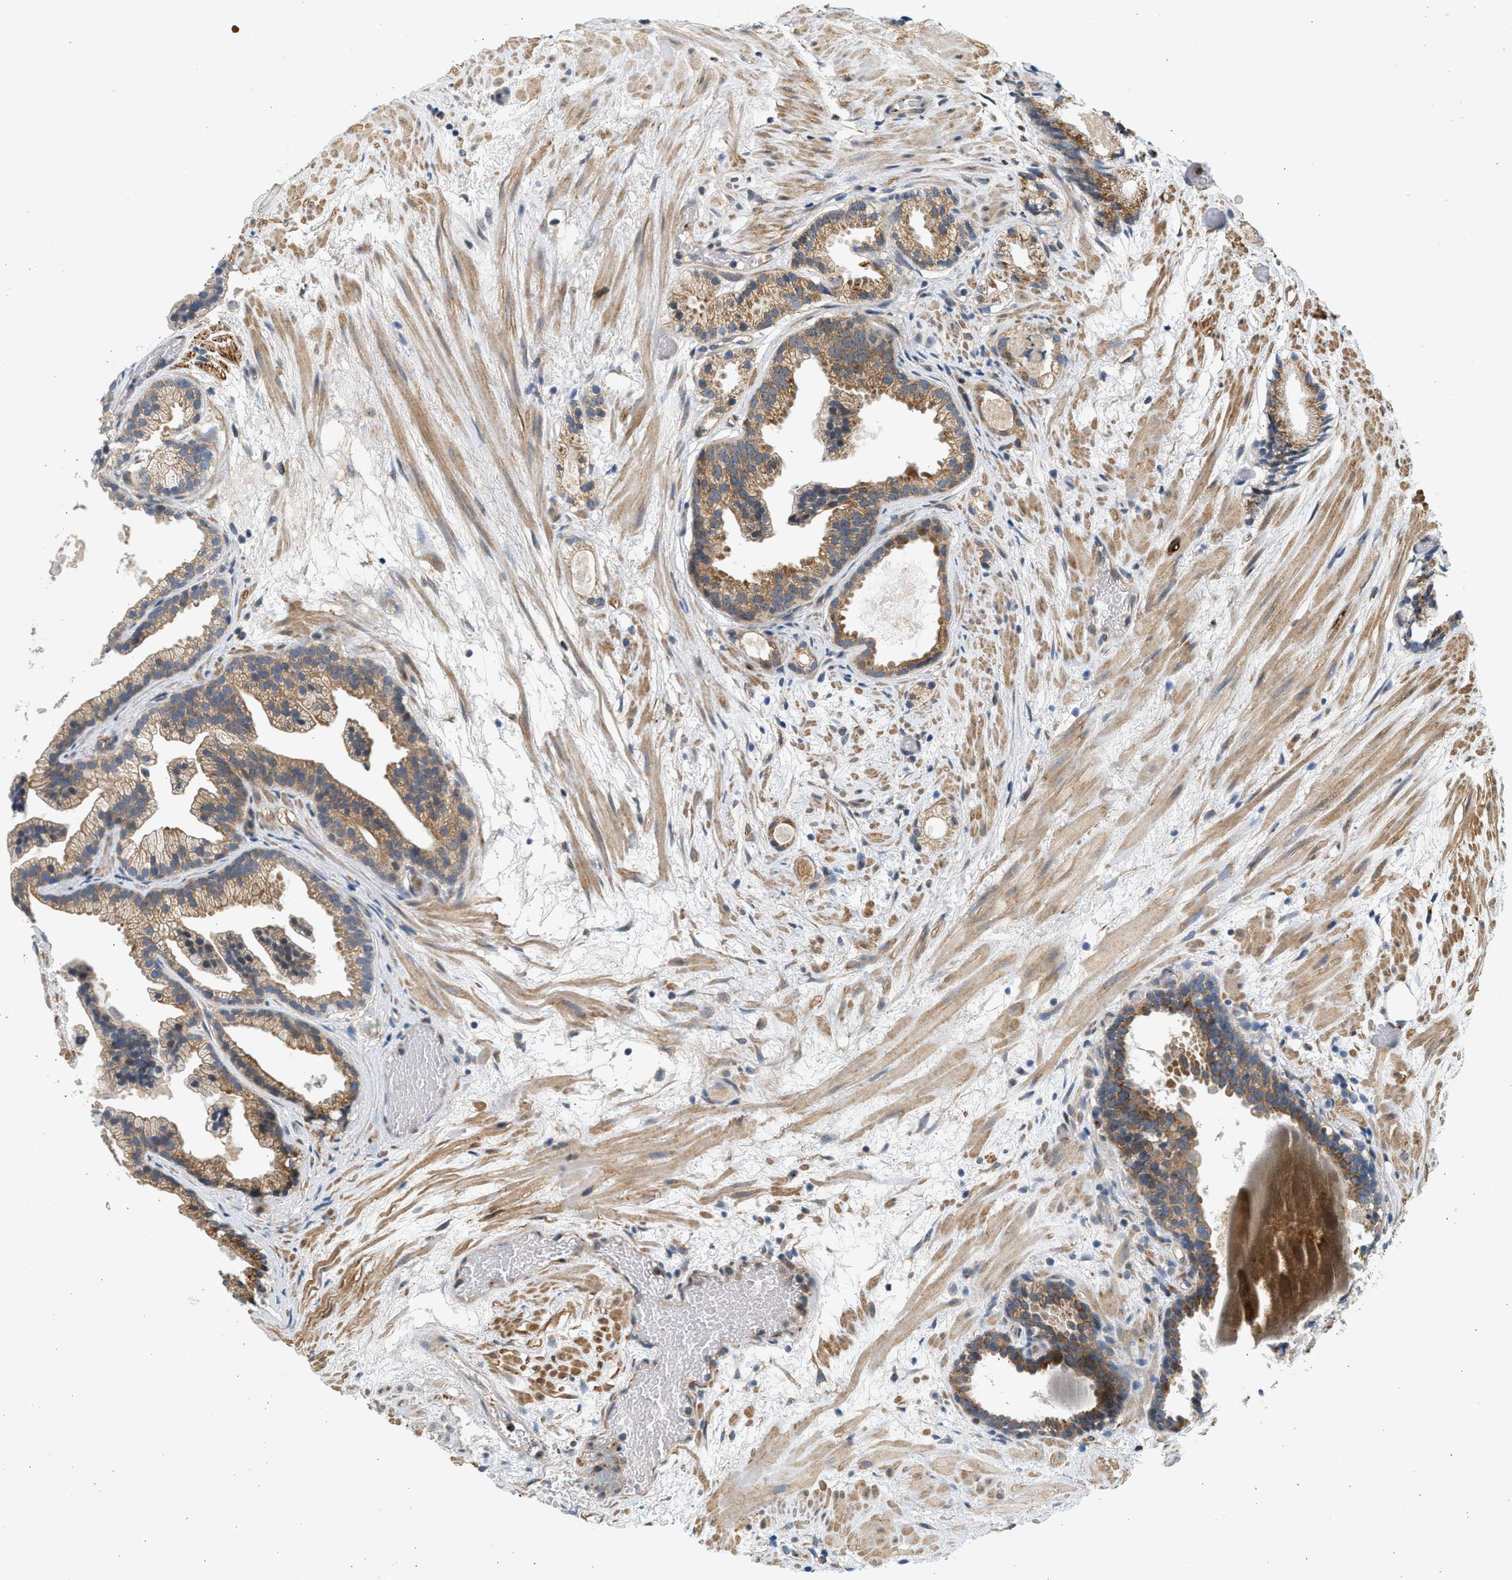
{"staining": {"intensity": "moderate", "quantity": ">75%", "location": "cytoplasmic/membranous"}, "tissue": "prostate cancer", "cell_type": "Tumor cells", "image_type": "cancer", "snomed": [{"axis": "morphology", "description": "Adenocarcinoma, Low grade"}, {"axis": "topography", "description": "Prostate"}], "caption": "Immunohistochemical staining of prostate adenocarcinoma (low-grade) reveals moderate cytoplasmic/membranous protein positivity in about >75% of tumor cells. Using DAB (brown) and hematoxylin (blue) stains, captured at high magnification using brightfield microscopy.", "gene": "KDELR2", "patient": {"sex": "male", "age": 89}}